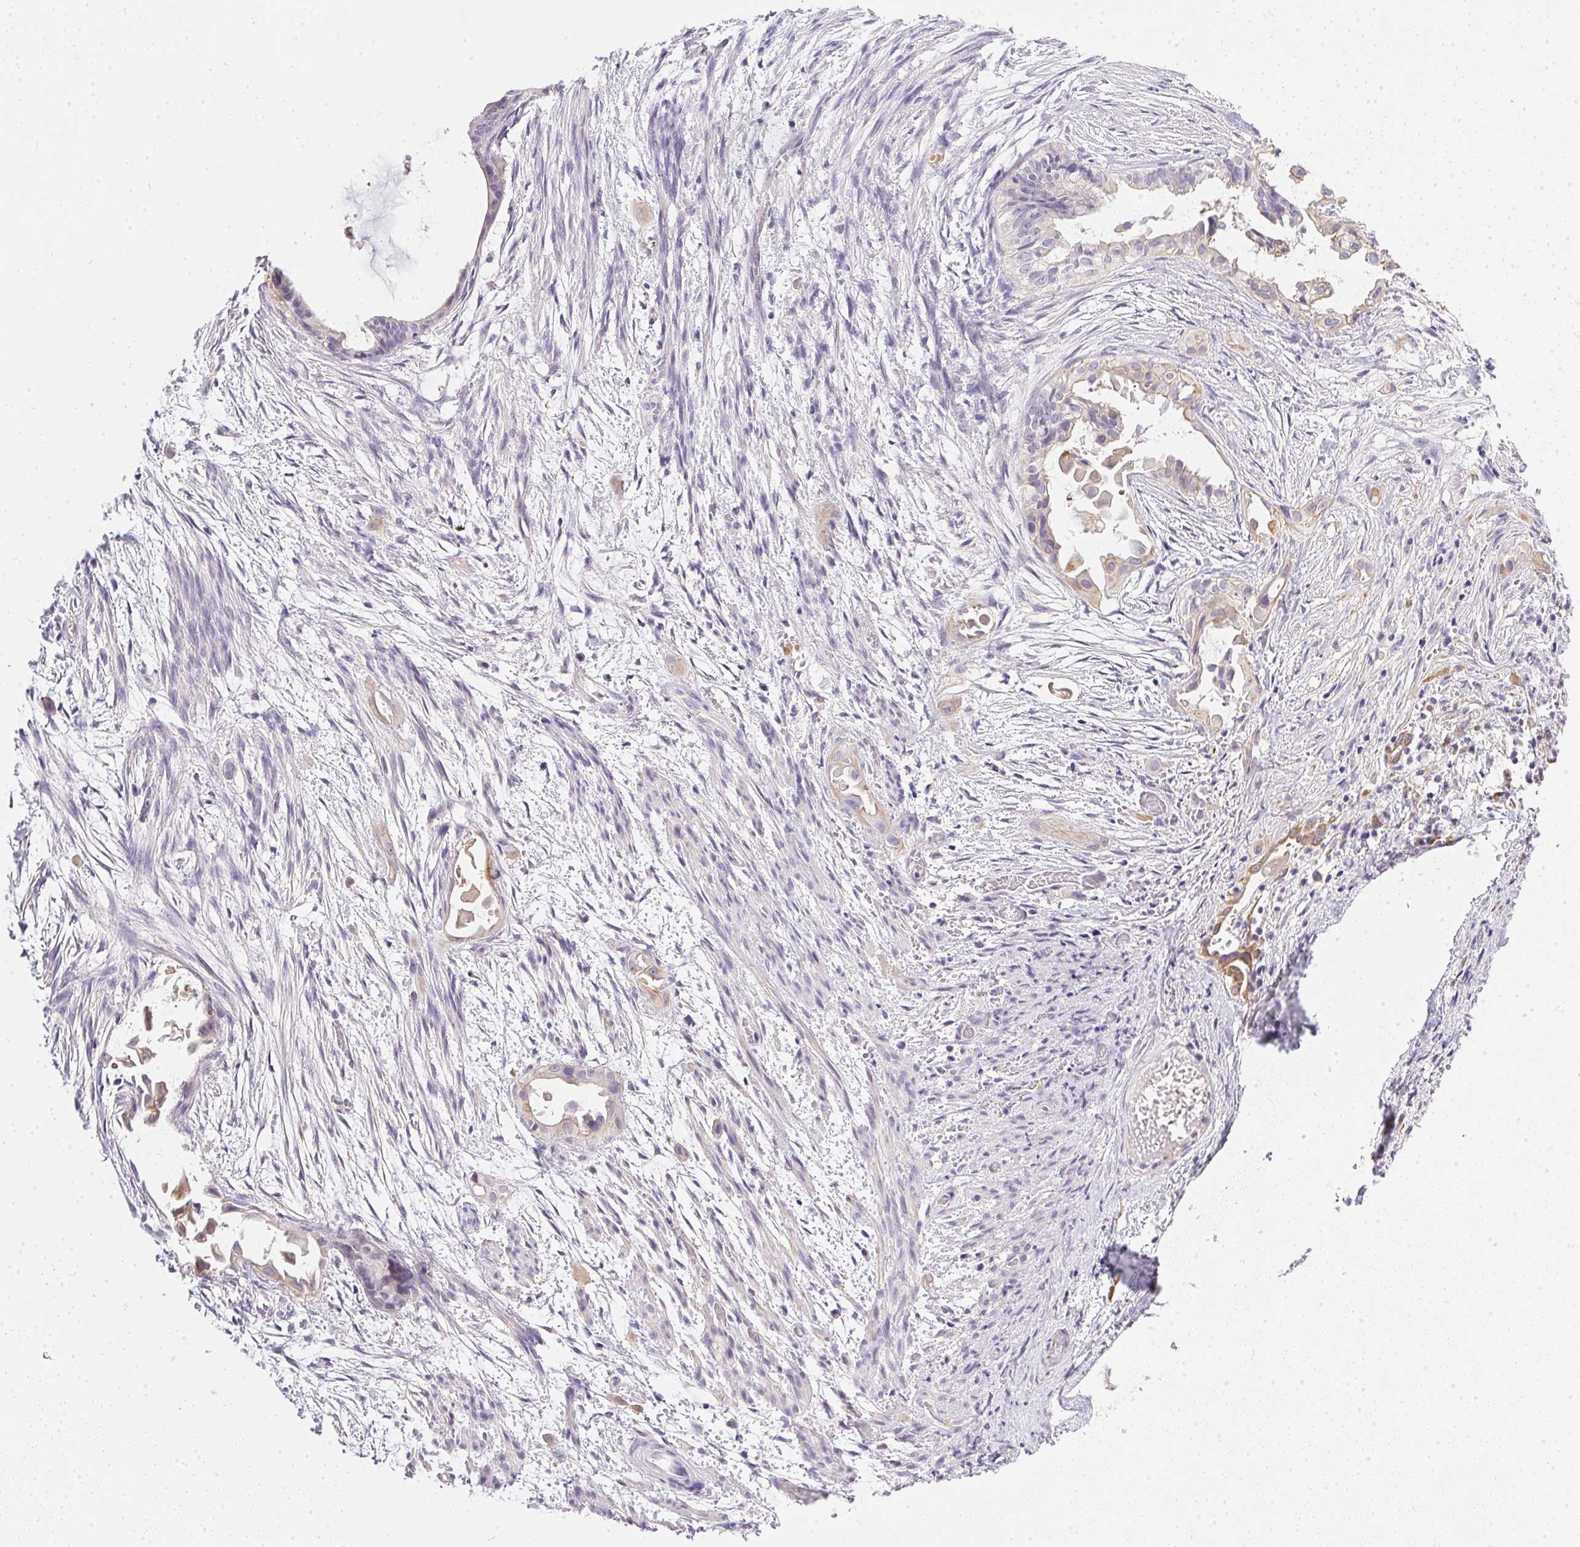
{"staining": {"intensity": "weak", "quantity": "<25%", "location": "cytoplasmic/membranous"}, "tissue": "endometrial cancer", "cell_type": "Tumor cells", "image_type": "cancer", "snomed": [{"axis": "morphology", "description": "Adenocarcinoma, NOS"}, {"axis": "topography", "description": "Endometrium"}], "caption": "Protein analysis of endometrial cancer (adenocarcinoma) demonstrates no significant positivity in tumor cells.", "gene": "SLC17A7", "patient": {"sex": "female", "age": 86}}